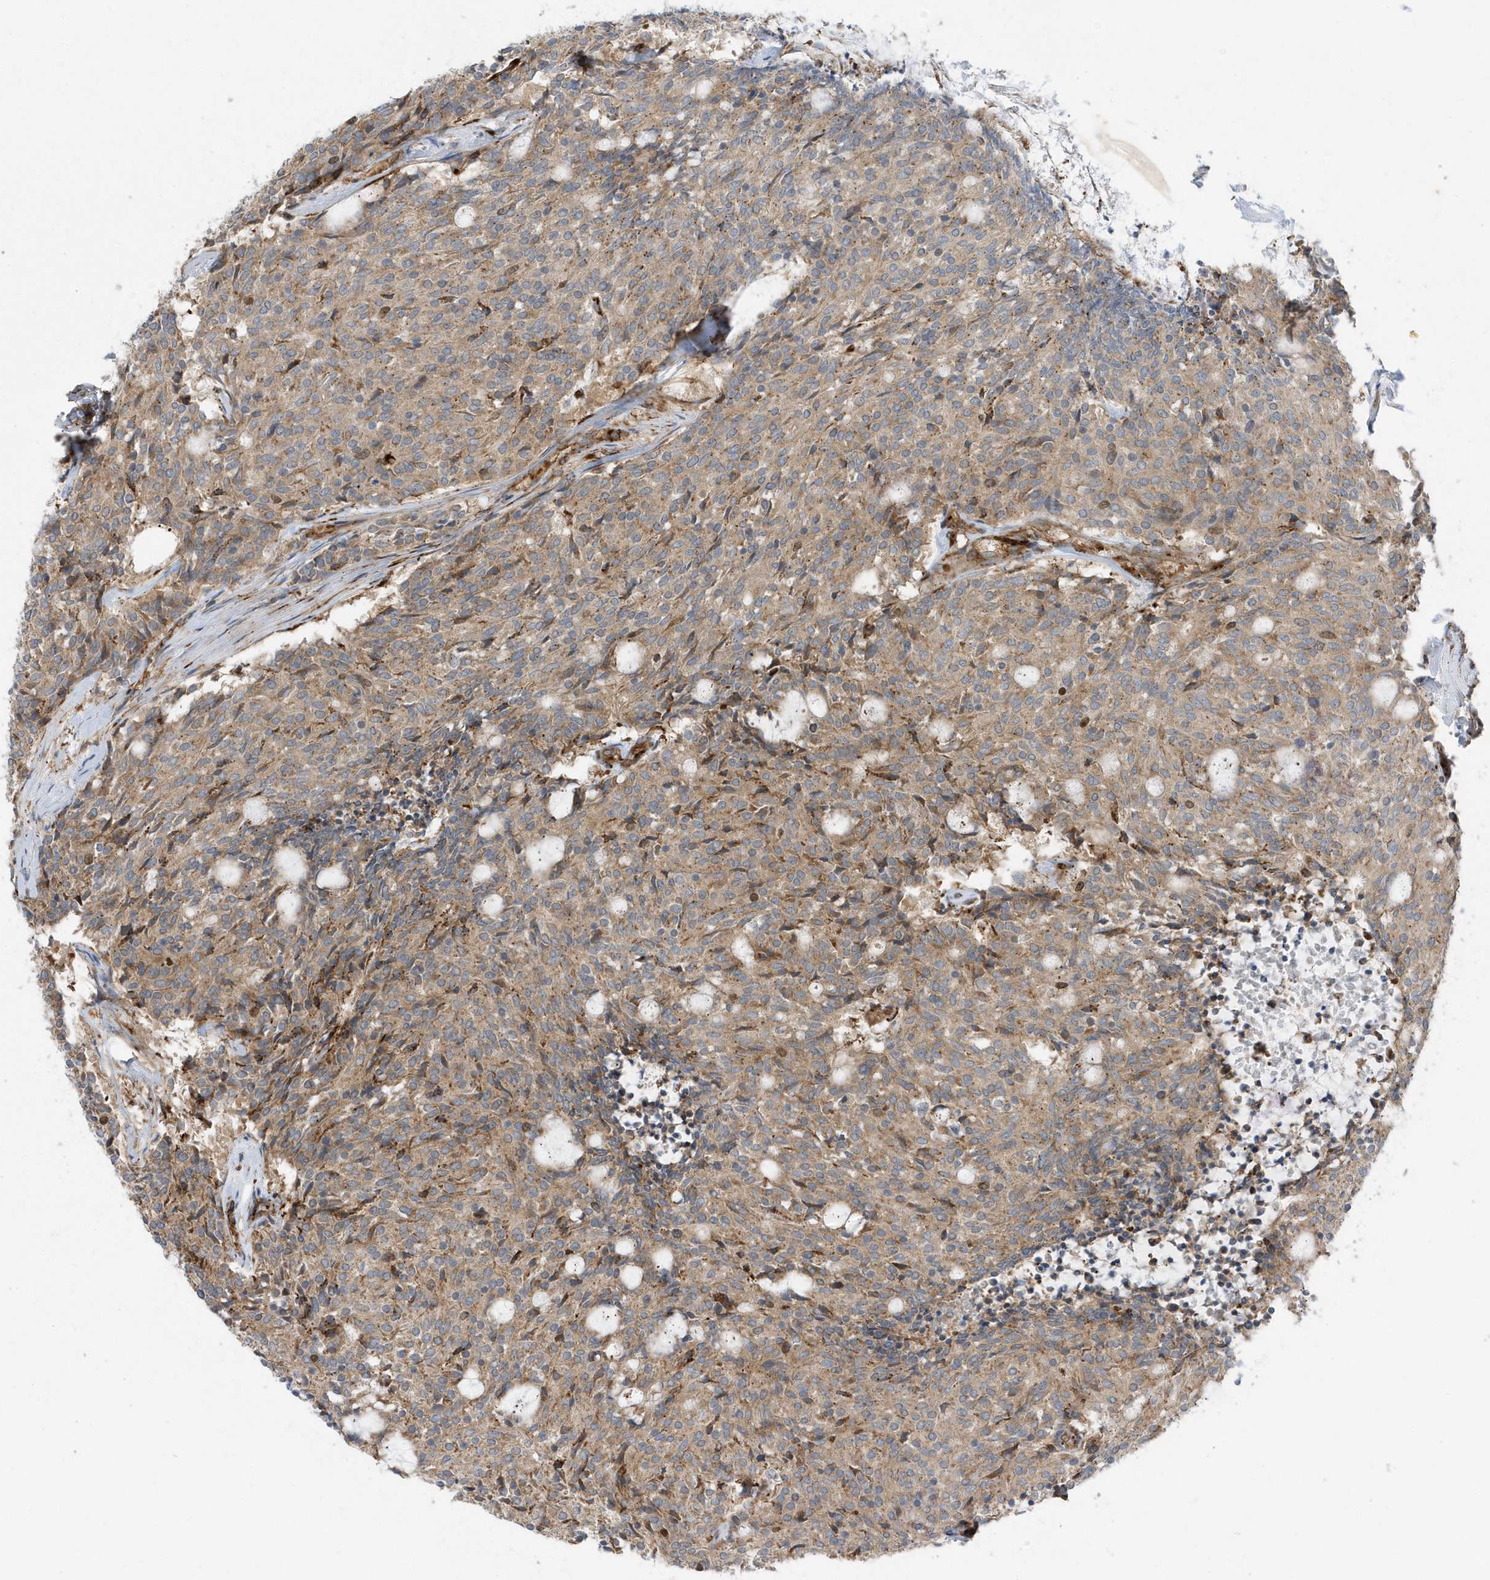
{"staining": {"intensity": "moderate", "quantity": ">75%", "location": "cytoplasmic/membranous"}, "tissue": "carcinoid", "cell_type": "Tumor cells", "image_type": "cancer", "snomed": [{"axis": "morphology", "description": "Carcinoid, malignant, NOS"}, {"axis": "topography", "description": "Pancreas"}], "caption": "A high-resolution micrograph shows IHC staining of carcinoid (malignant), which exhibits moderate cytoplasmic/membranous staining in approximately >75% of tumor cells.", "gene": "HRH4", "patient": {"sex": "female", "age": 54}}